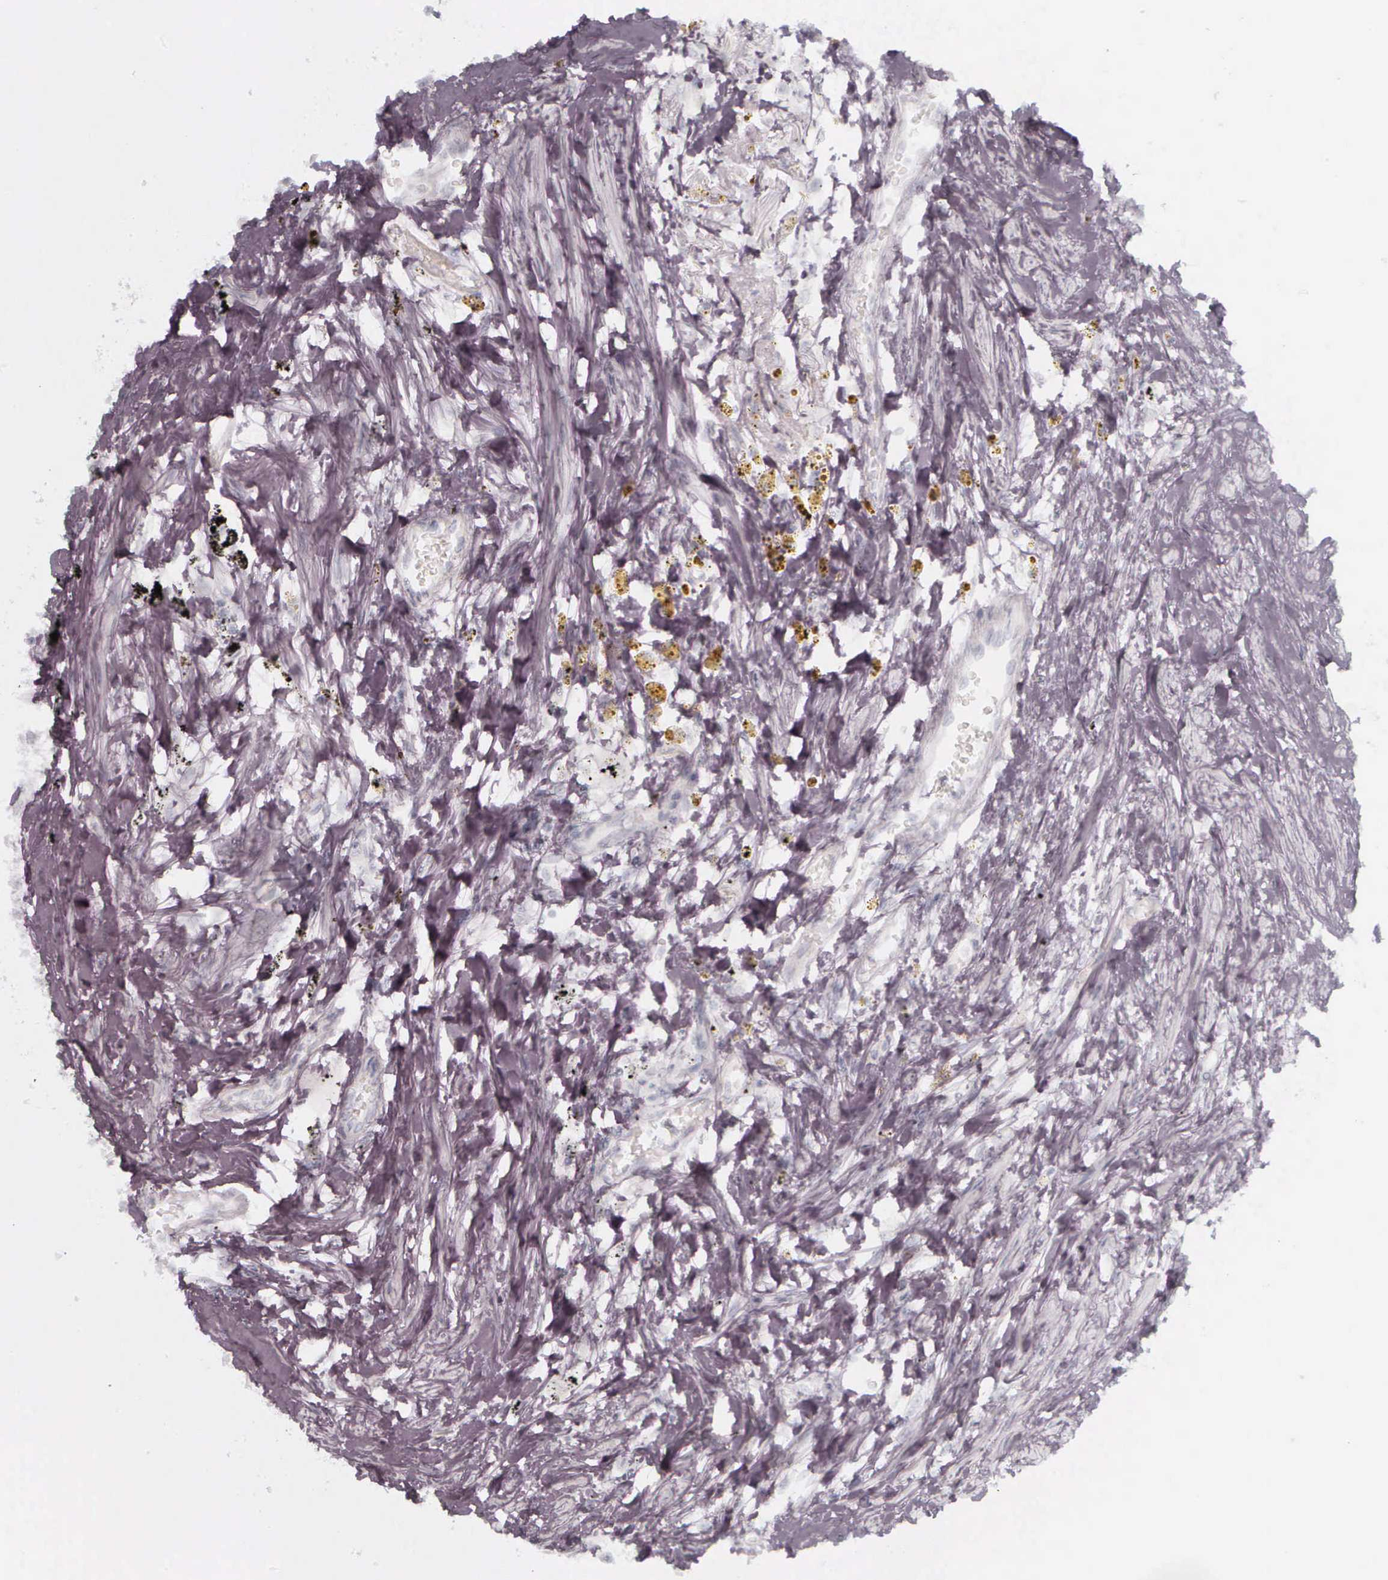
{"staining": {"intensity": "negative", "quantity": "none", "location": "none"}, "tissue": "urothelial cancer", "cell_type": "Tumor cells", "image_type": "cancer", "snomed": [{"axis": "morphology", "description": "Urothelial carcinoma, High grade"}, {"axis": "topography", "description": "Urinary bladder"}], "caption": "This is an IHC micrograph of human urothelial carcinoma (high-grade). There is no expression in tumor cells.", "gene": "KRT14", "patient": {"sex": "male", "age": 78}}